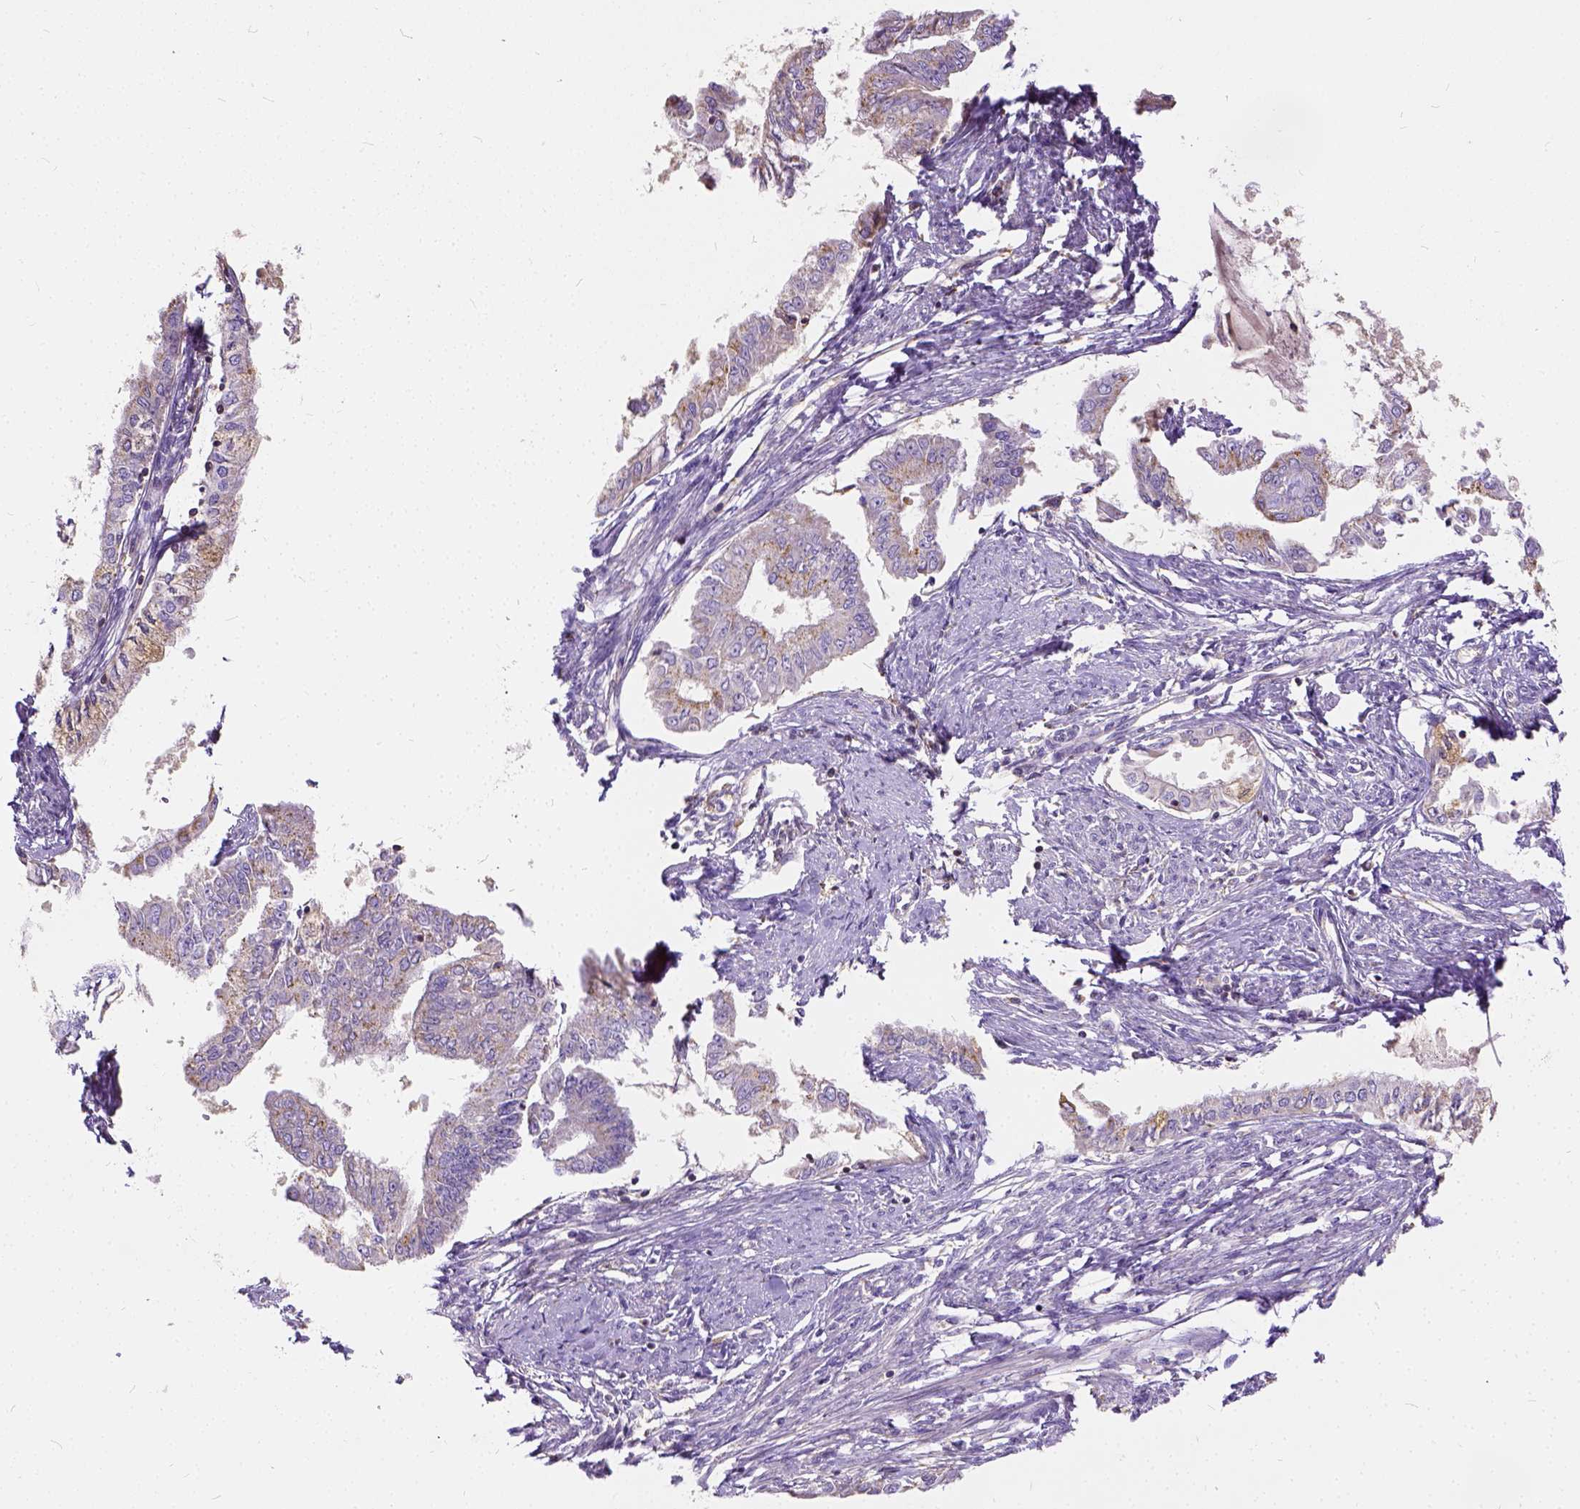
{"staining": {"intensity": "negative", "quantity": "none", "location": "none"}, "tissue": "endometrial cancer", "cell_type": "Tumor cells", "image_type": "cancer", "snomed": [{"axis": "morphology", "description": "Adenocarcinoma, NOS"}, {"axis": "topography", "description": "Endometrium"}], "caption": "Tumor cells show no significant staining in adenocarcinoma (endometrial). (Stains: DAB IHC with hematoxylin counter stain, Microscopy: brightfield microscopy at high magnification).", "gene": "CADM4", "patient": {"sex": "female", "age": 76}}